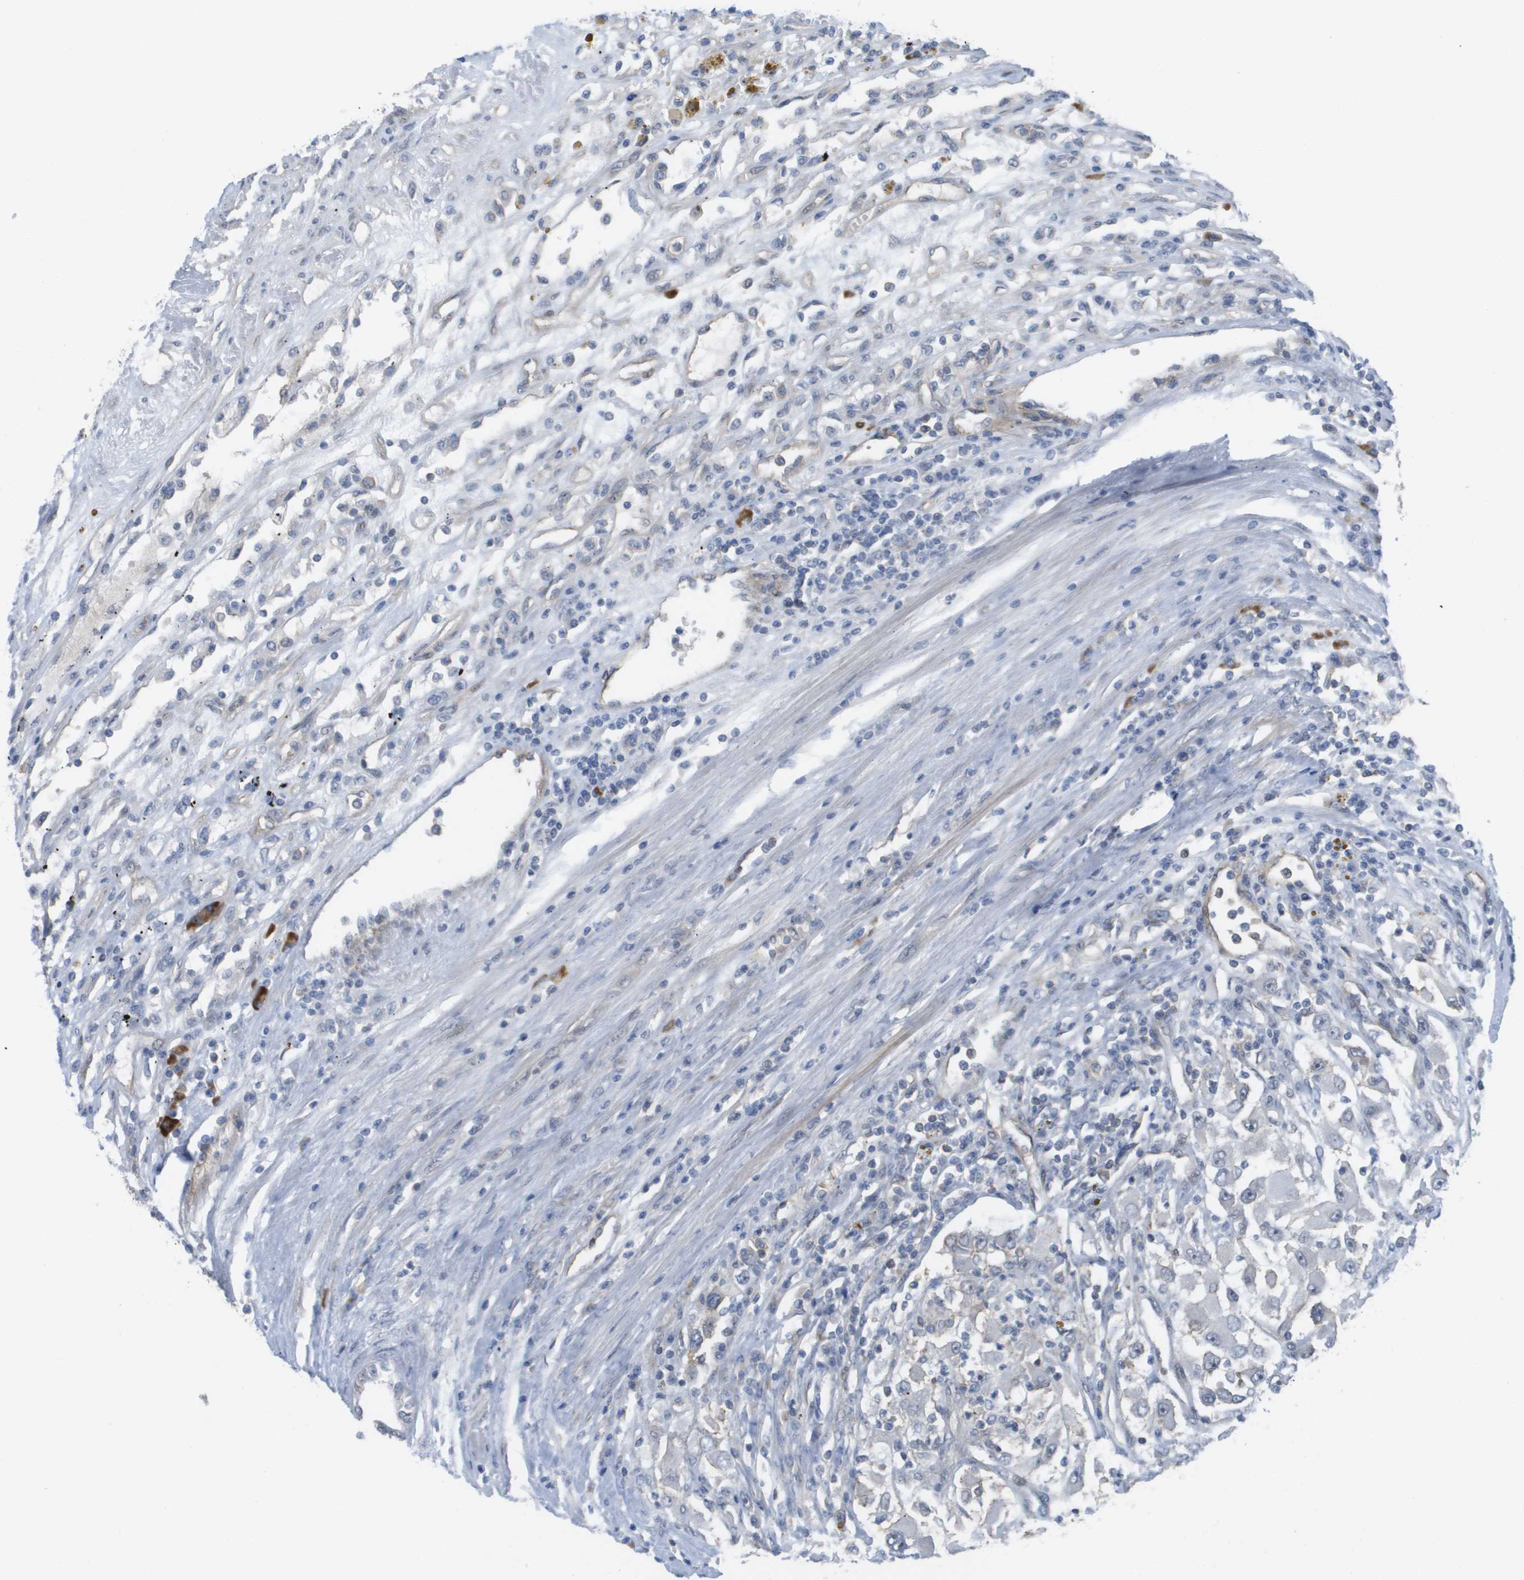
{"staining": {"intensity": "negative", "quantity": "none", "location": "none"}, "tissue": "renal cancer", "cell_type": "Tumor cells", "image_type": "cancer", "snomed": [{"axis": "morphology", "description": "Adenocarcinoma, NOS"}, {"axis": "topography", "description": "Kidney"}], "caption": "Image shows no protein staining in tumor cells of renal cancer tissue.", "gene": "MTARC2", "patient": {"sex": "female", "age": 52}}